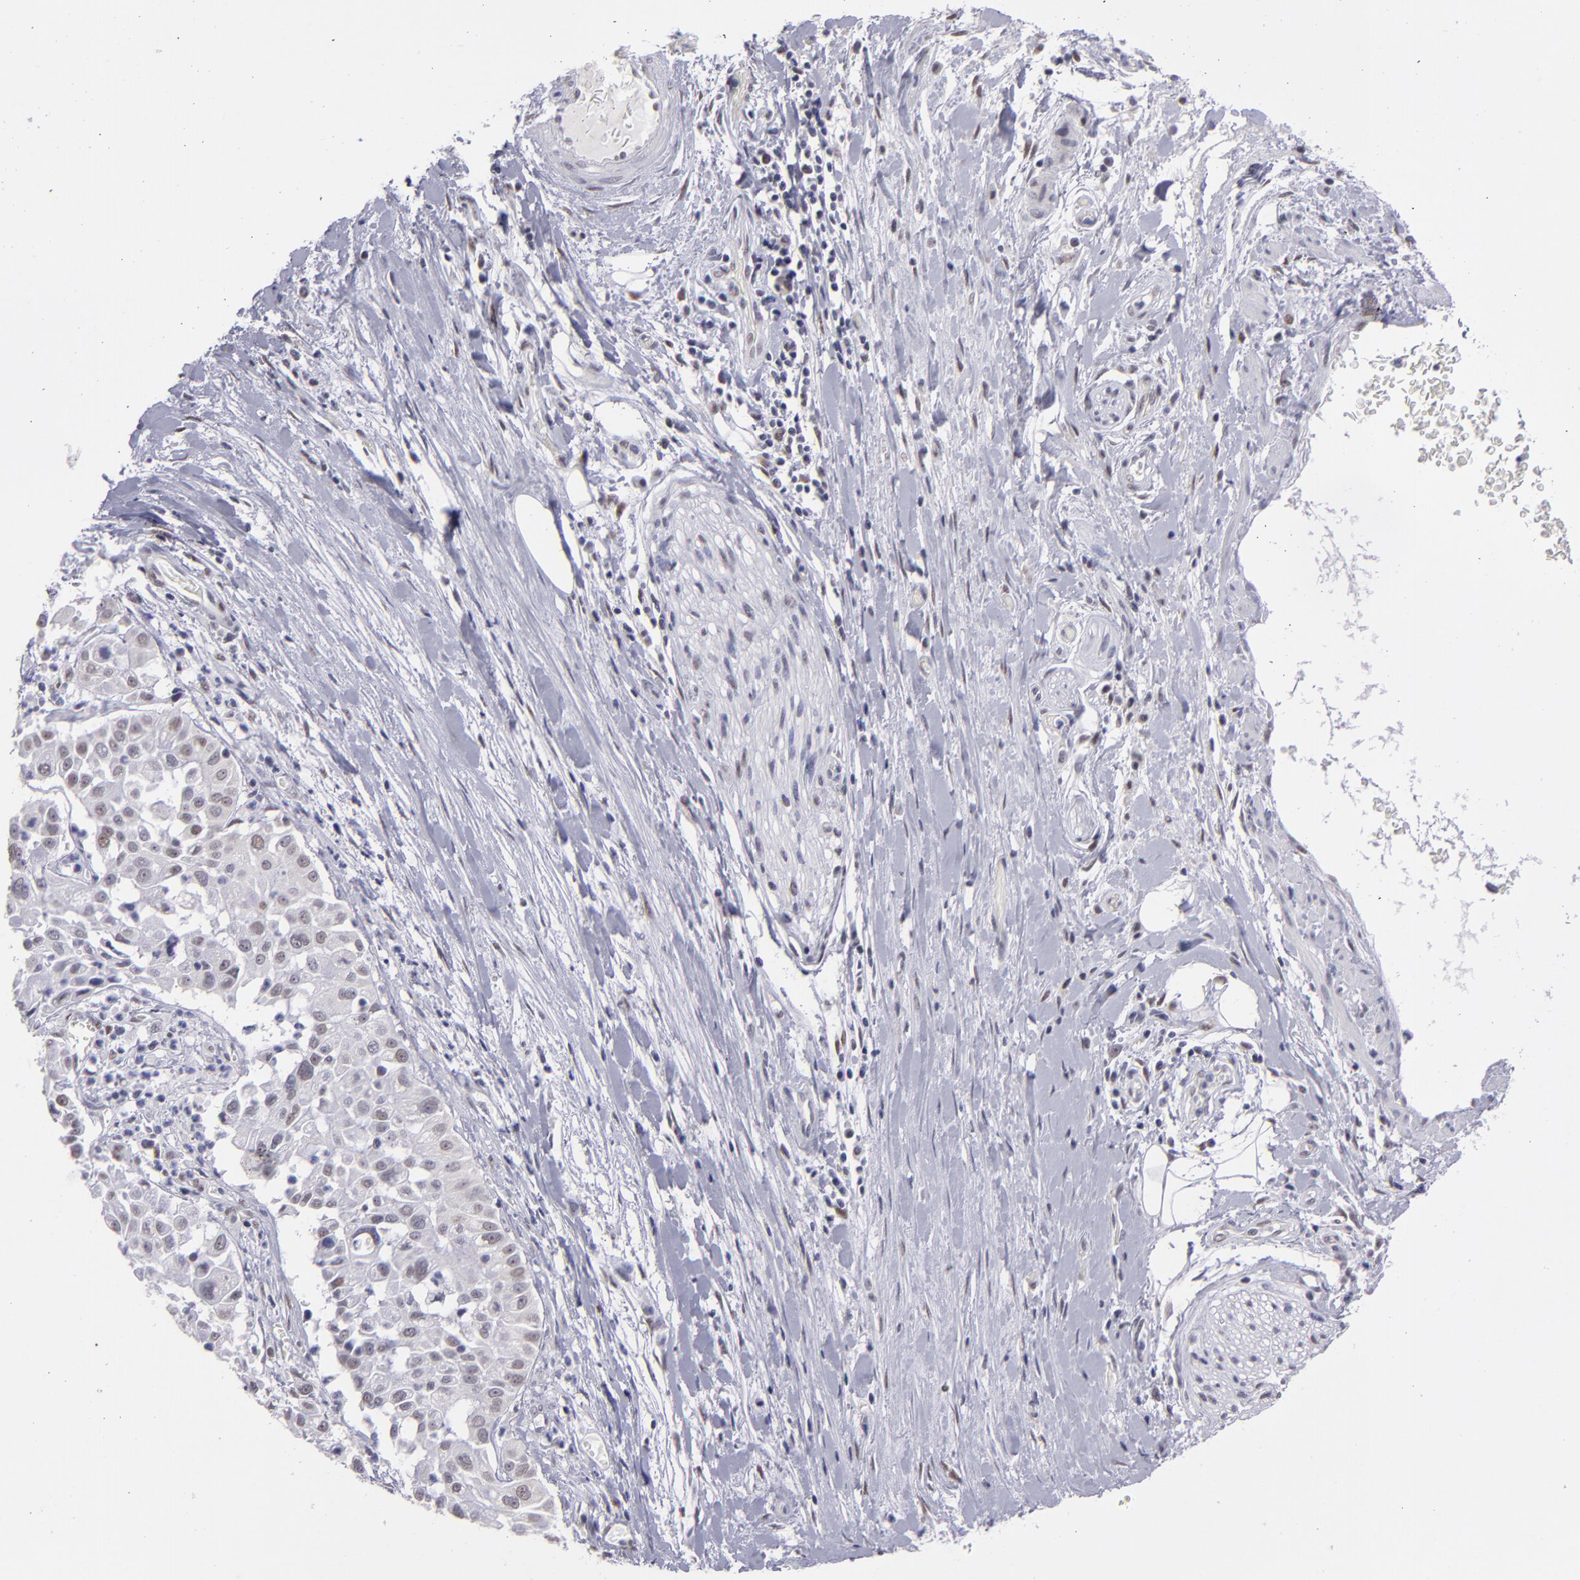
{"staining": {"intensity": "weak", "quantity": "<25%", "location": "nuclear"}, "tissue": "pancreatic cancer", "cell_type": "Tumor cells", "image_type": "cancer", "snomed": [{"axis": "morphology", "description": "Adenocarcinoma, NOS"}, {"axis": "topography", "description": "Pancreas"}], "caption": "Immunohistochemistry (IHC) image of neoplastic tissue: pancreatic cancer (adenocarcinoma) stained with DAB (3,3'-diaminobenzidine) exhibits no significant protein staining in tumor cells. (DAB (3,3'-diaminobenzidine) immunohistochemistry (IHC) visualized using brightfield microscopy, high magnification).", "gene": "OTUB2", "patient": {"sex": "female", "age": 52}}